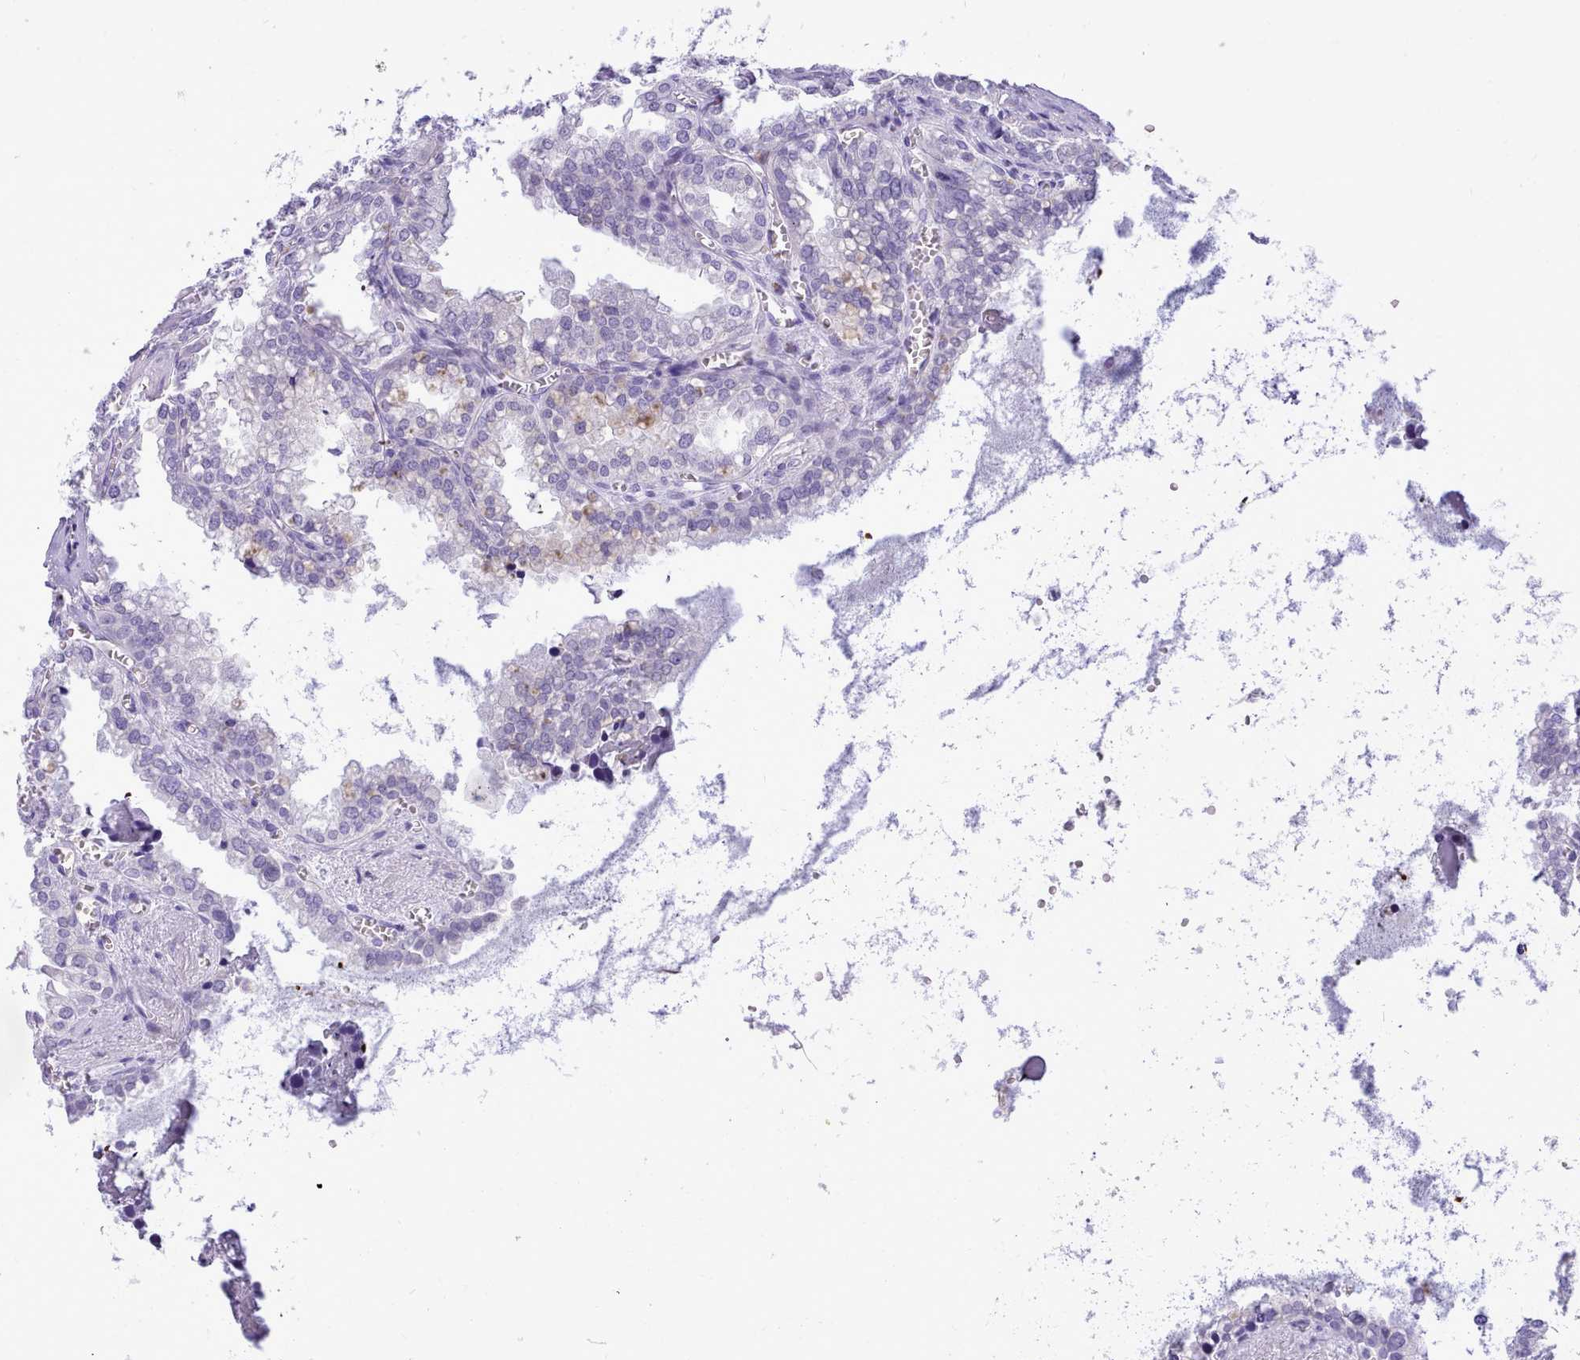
{"staining": {"intensity": "negative", "quantity": "none", "location": "none"}, "tissue": "seminal vesicle", "cell_type": "Glandular cells", "image_type": "normal", "snomed": [{"axis": "morphology", "description": "Normal tissue, NOS"}, {"axis": "topography", "description": "Prostate"}, {"axis": "topography", "description": "Seminal veicle"}], "caption": "Immunohistochemistry (IHC) of normal human seminal vesicle displays no positivity in glandular cells. (Stains: DAB IHC with hematoxylin counter stain, Microscopy: brightfield microscopy at high magnification).", "gene": "LRRC37A2", "patient": {"sex": "male", "age": 51}}